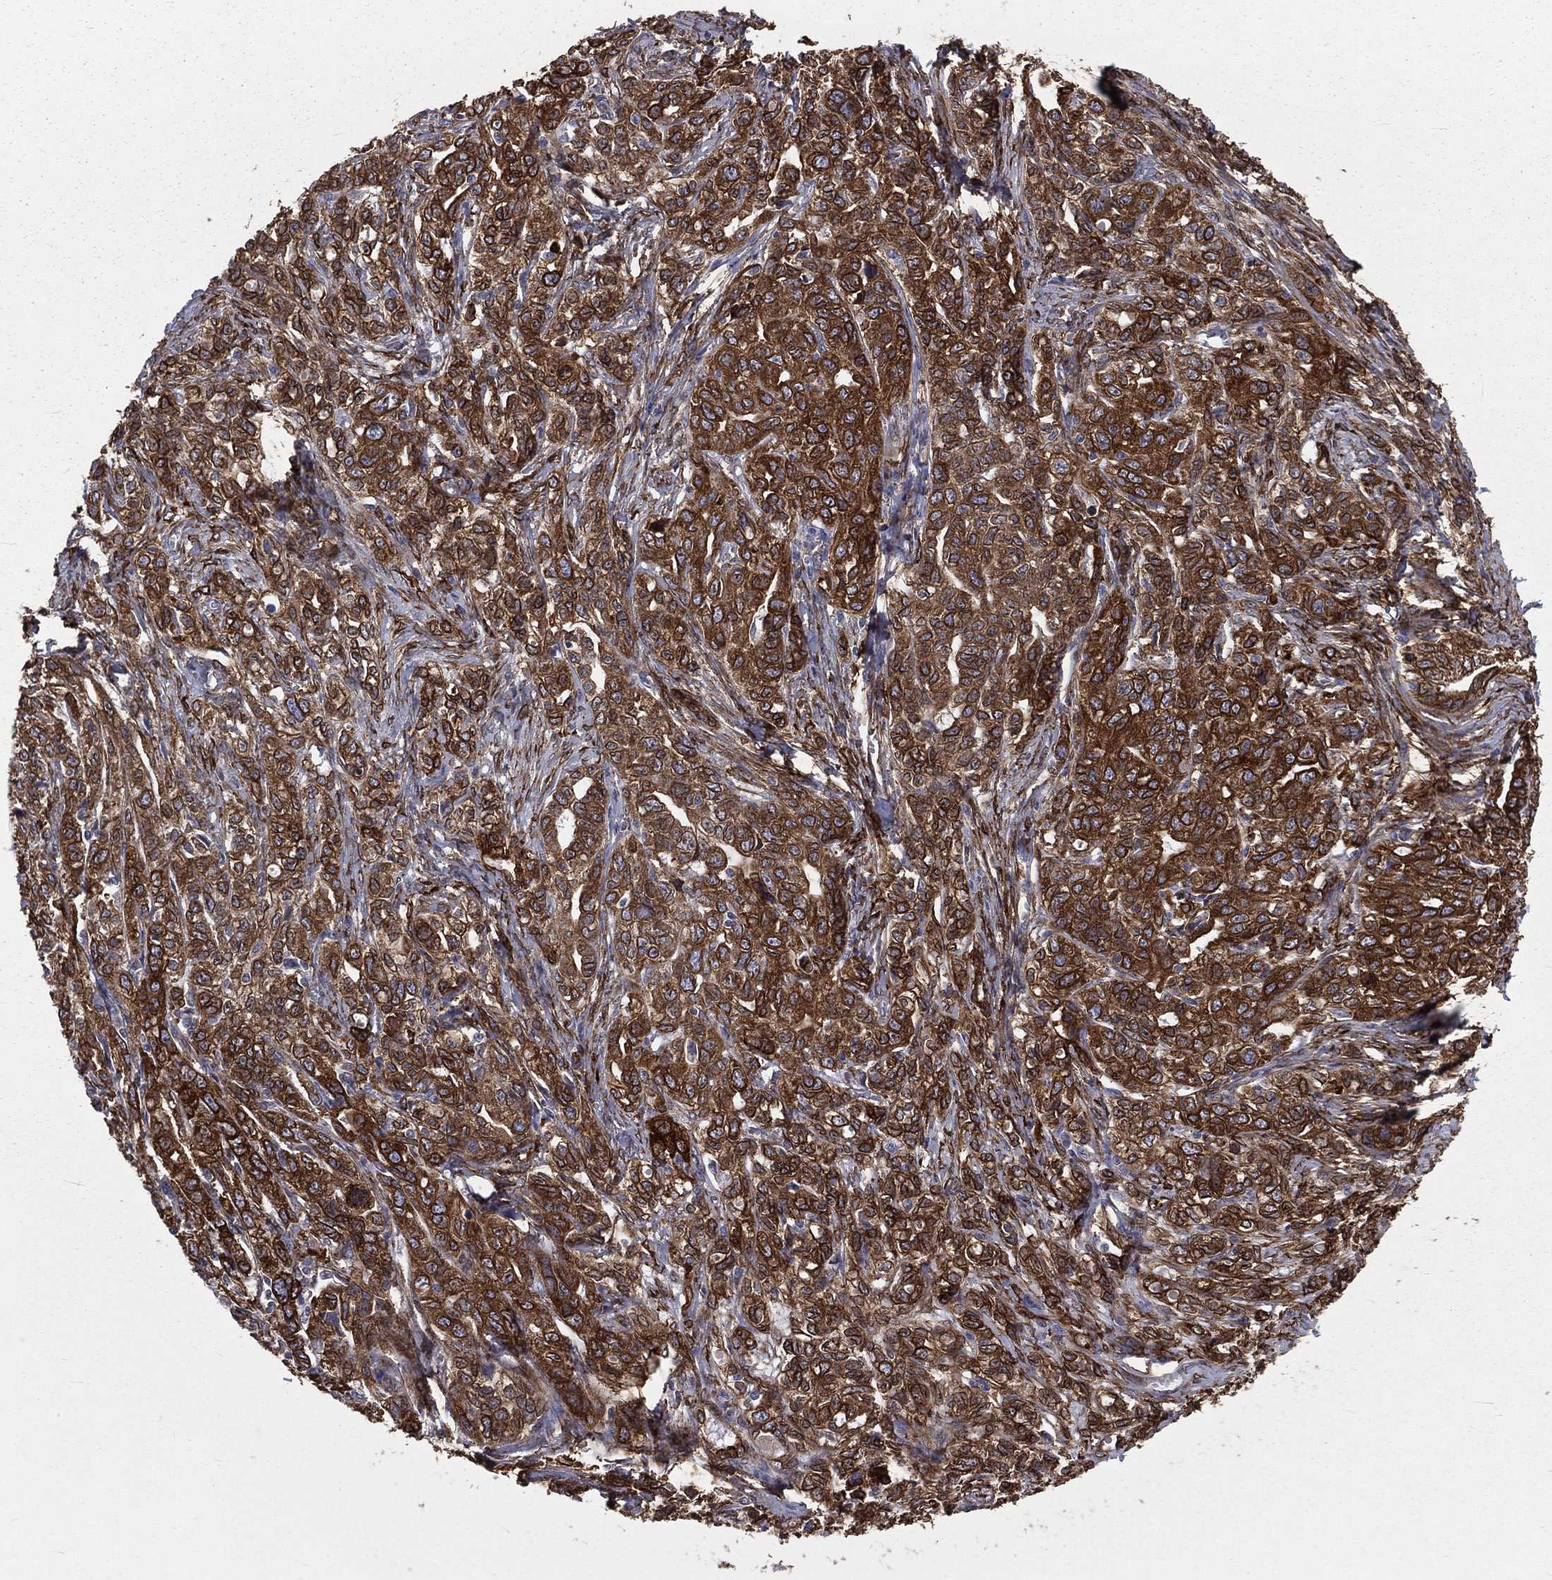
{"staining": {"intensity": "strong", "quantity": ">75%", "location": "cytoplasmic/membranous"}, "tissue": "ovarian cancer", "cell_type": "Tumor cells", "image_type": "cancer", "snomed": [{"axis": "morphology", "description": "Cystadenocarcinoma, serous, NOS"}, {"axis": "topography", "description": "Ovary"}], "caption": "This image shows ovarian serous cystadenocarcinoma stained with immunohistochemistry to label a protein in brown. The cytoplasmic/membranous of tumor cells show strong positivity for the protein. Nuclei are counter-stained blue.", "gene": "PGRMC1", "patient": {"sex": "female", "age": 71}}